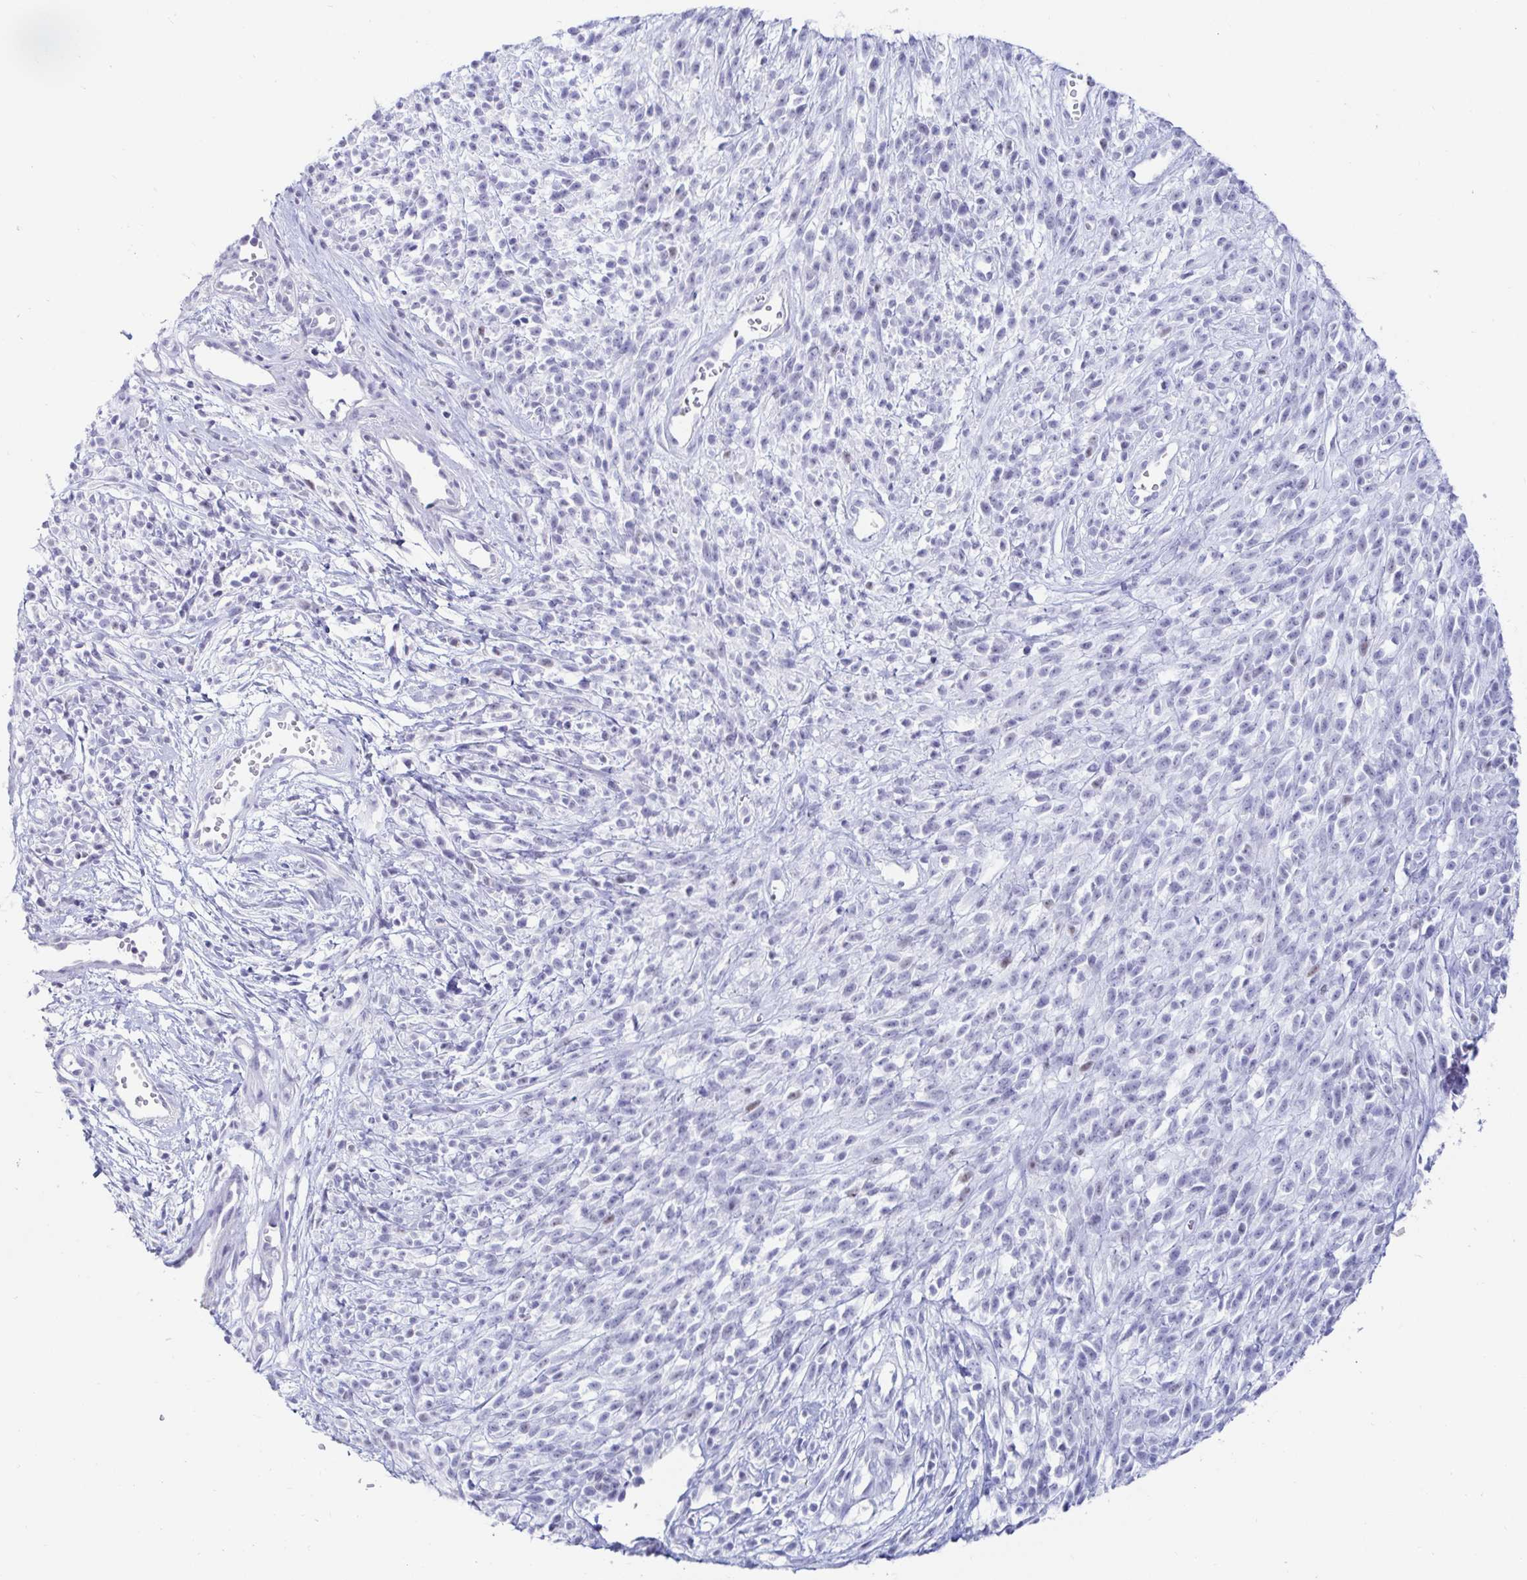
{"staining": {"intensity": "negative", "quantity": "none", "location": "none"}, "tissue": "melanoma", "cell_type": "Tumor cells", "image_type": "cancer", "snomed": [{"axis": "morphology", "description": "Malignant melanoma, NOS"}, {"axis": "topography", "description": "Skin"}, {"axis": "topography", "description": "Skin of trunk"}], "caption": "Immunohistochemical staining of melanoma exhibits no significant staining in tumor cells.", "gene": "OR10K1", "patient": {"sex": "male", "age": 74}}